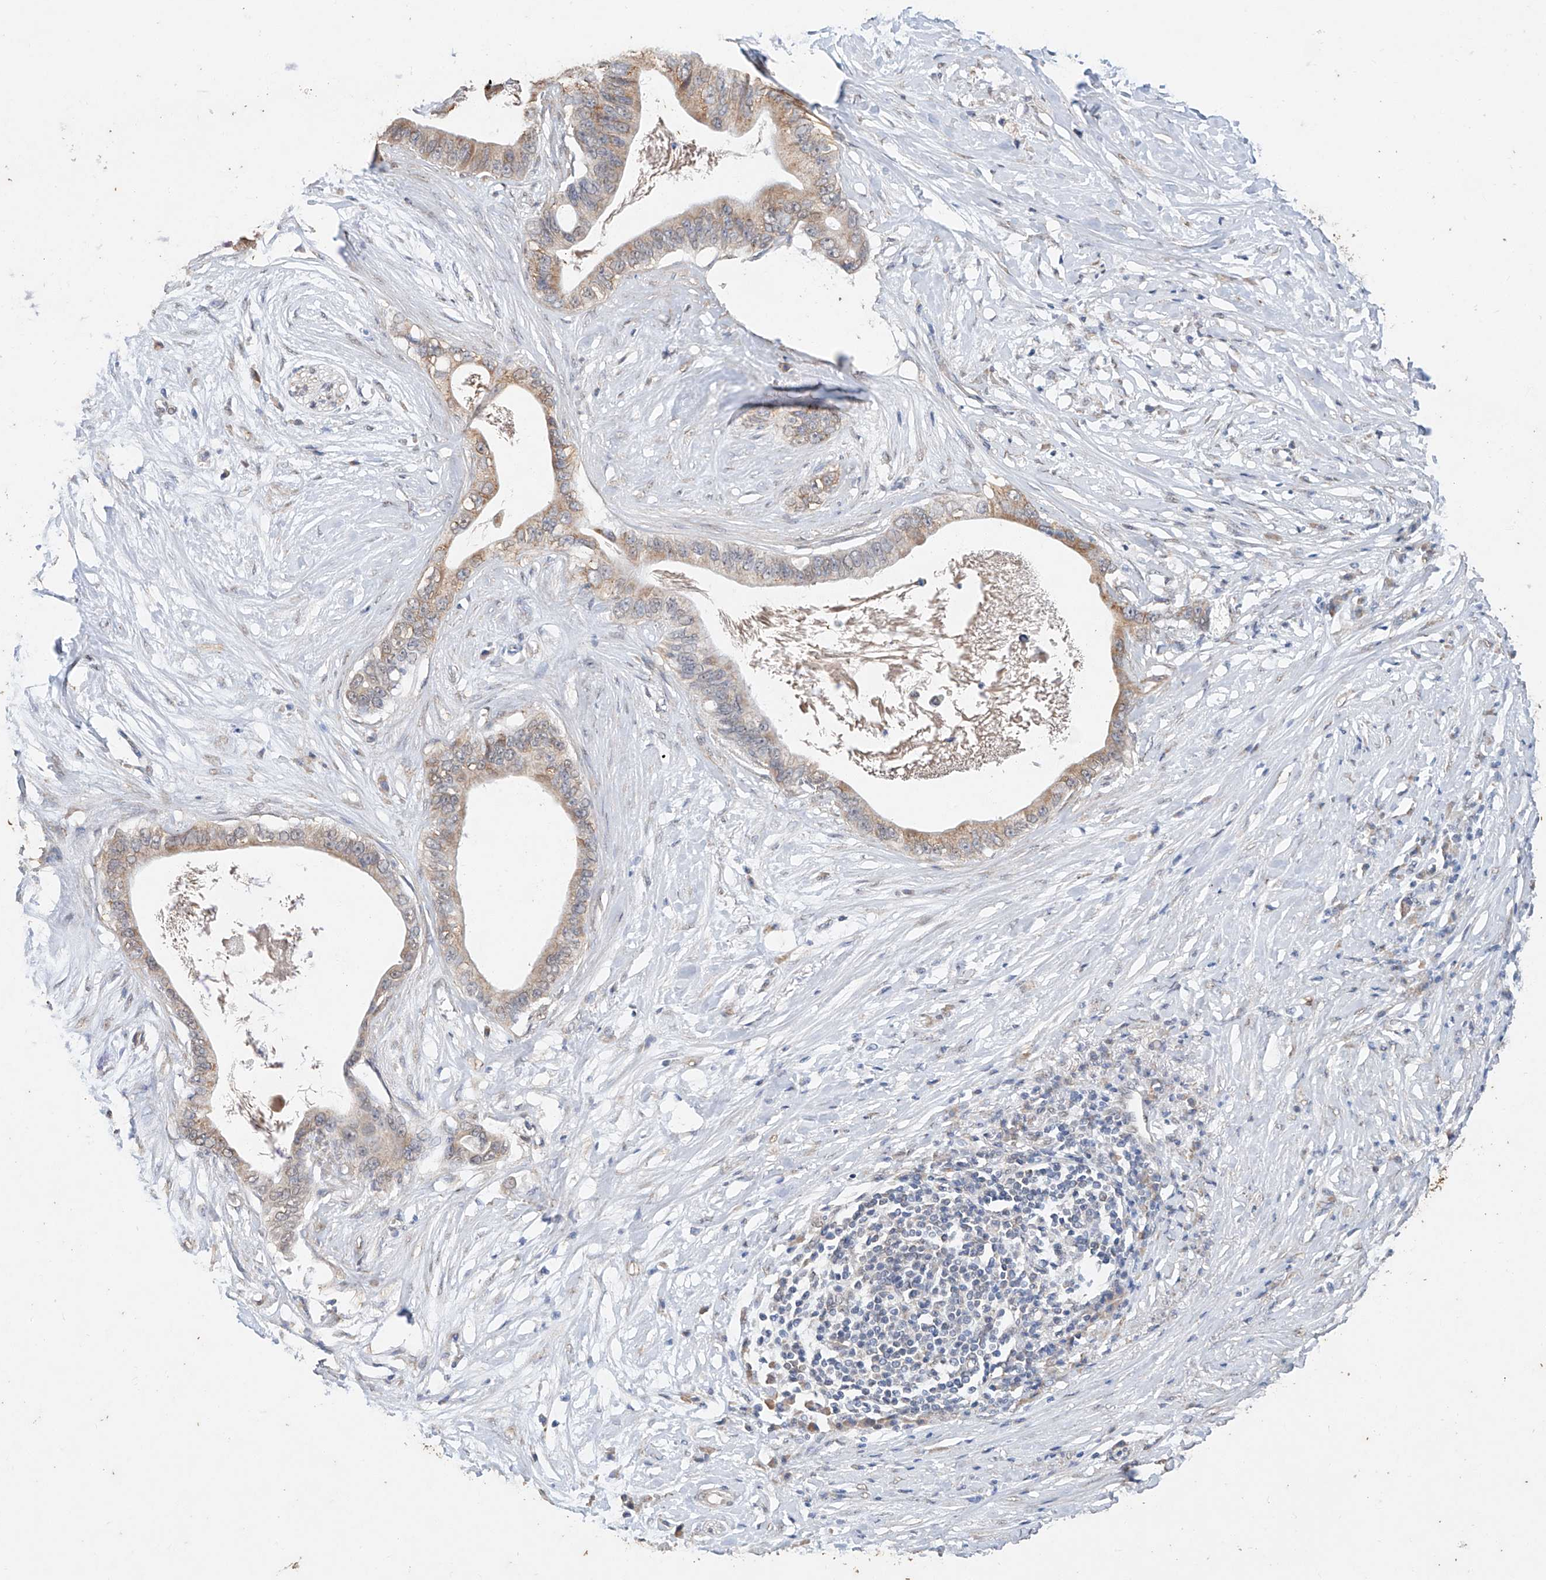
{"staining": {"intensity": "weak", "quantity": ">75%", "location": "cytoplasmic/membranous"}, "tissue": "pancreatic cancer", "cell_type": "Tumor cells", "image_type": "cancer", "snomed": [{"axis": "morphology", "description": "Adenocarcinoma, NOS"}, {"axis": "topography", "description": "Pancreas"}], "caption": "A high-resolution histopathology image shows IHC staining of pancreatic adenocarcinoma, which reveals weak cytoplasmic/membranous expression in approximately >75% of tumor cells.", "gene": "CERS4", "patient": {"sex": "male", "age": 77}}